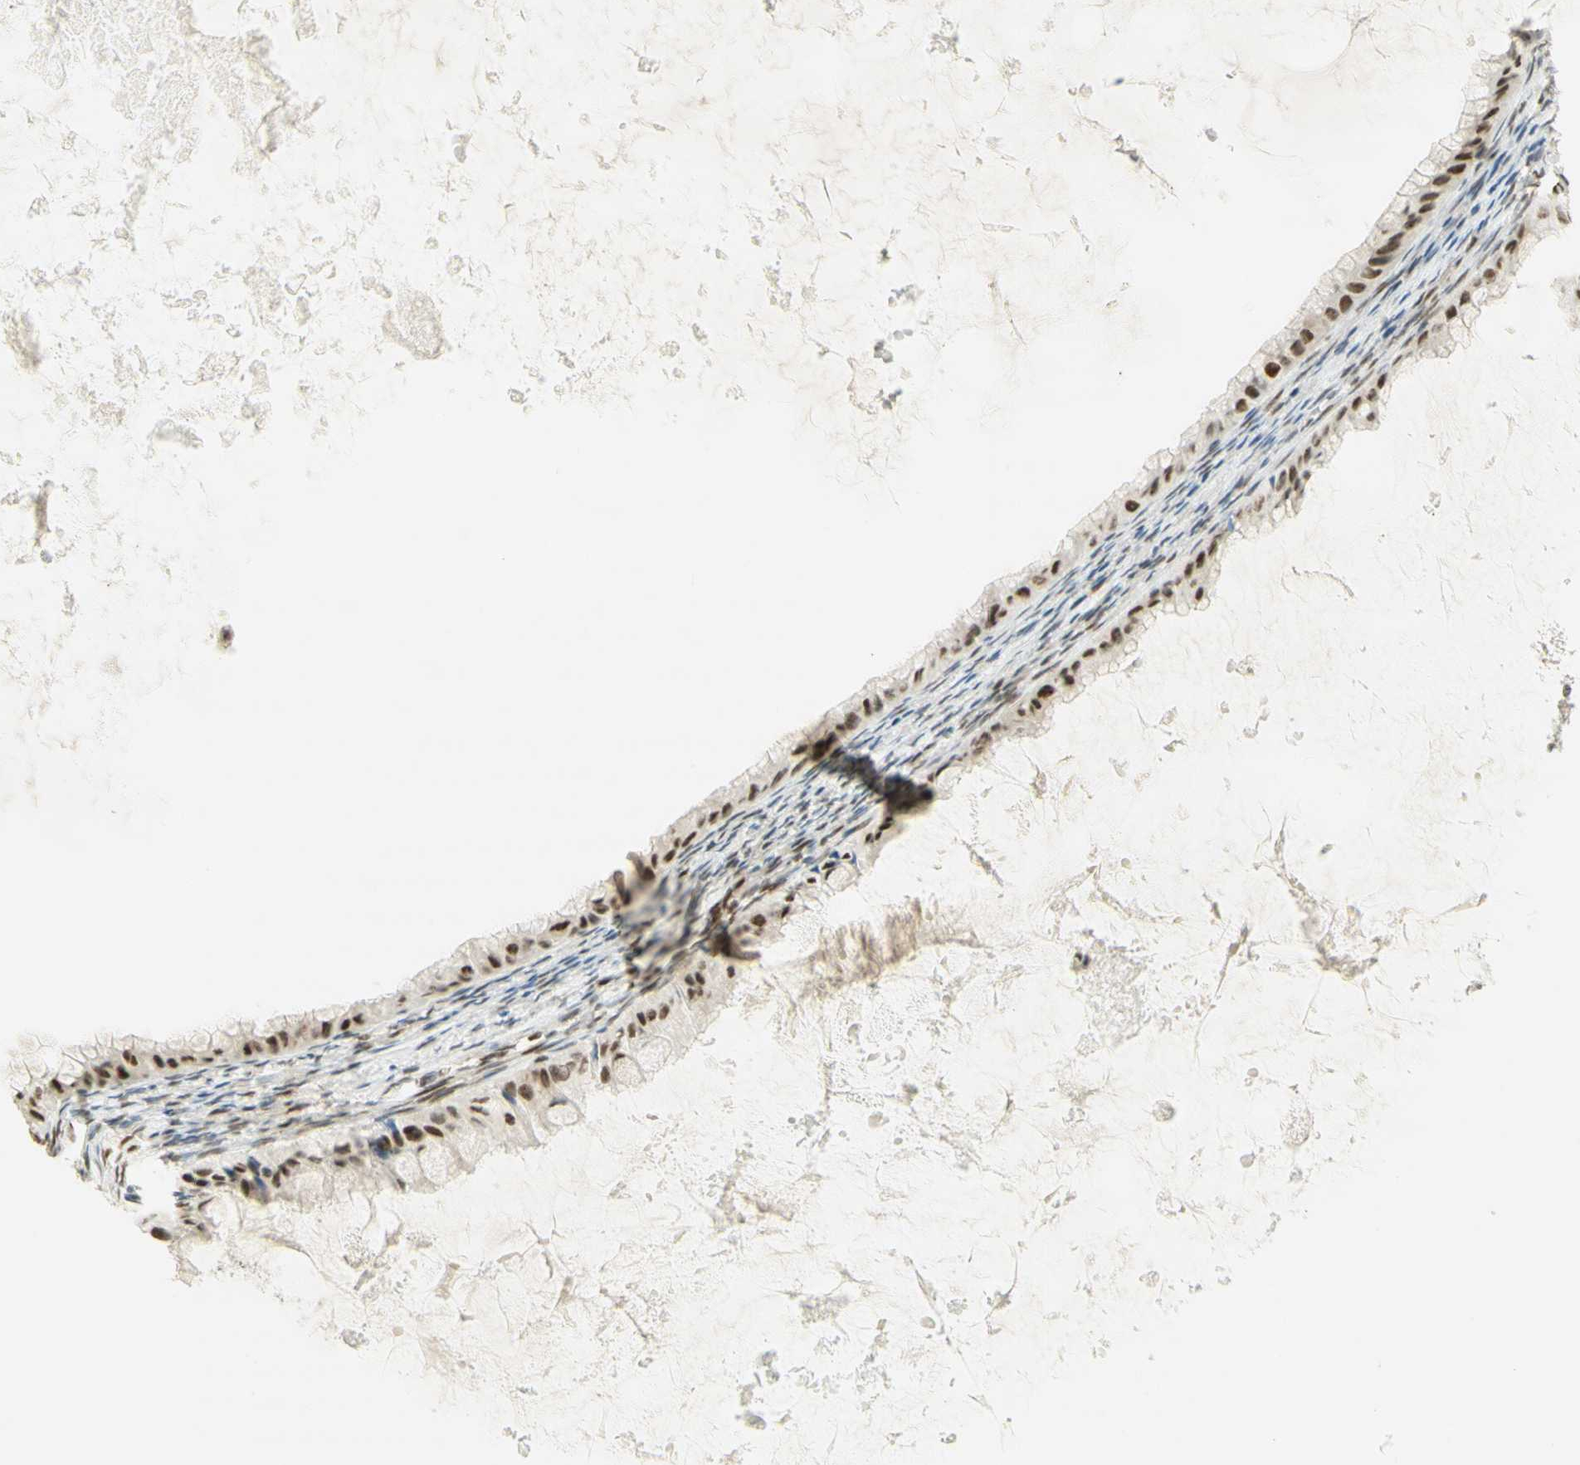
{"staining": {"intensity": "moderate", "quantity": ">75%", "location": "nuclear"}, "tissue": "ovarian cancer", "cell_type": "Tumor cells", "image_type": "cancer", "snomed": [{"axis": "morphology", "description": "Cystadenocarcinoma, mucinous, NOS"}, {"axis": "topography", "description": "Ovary"}], "caption": "Immunohistochemistry histopathology image of neoplastic tissue: ovarian cancer stained using IHC exhibits medium levels of moderate protein expression localized specifically in the nuclear of tumor cells, appearing as a nuclear brown color.", "gene": "PMS2", "patient": {"sex": "female", "age": 61}}